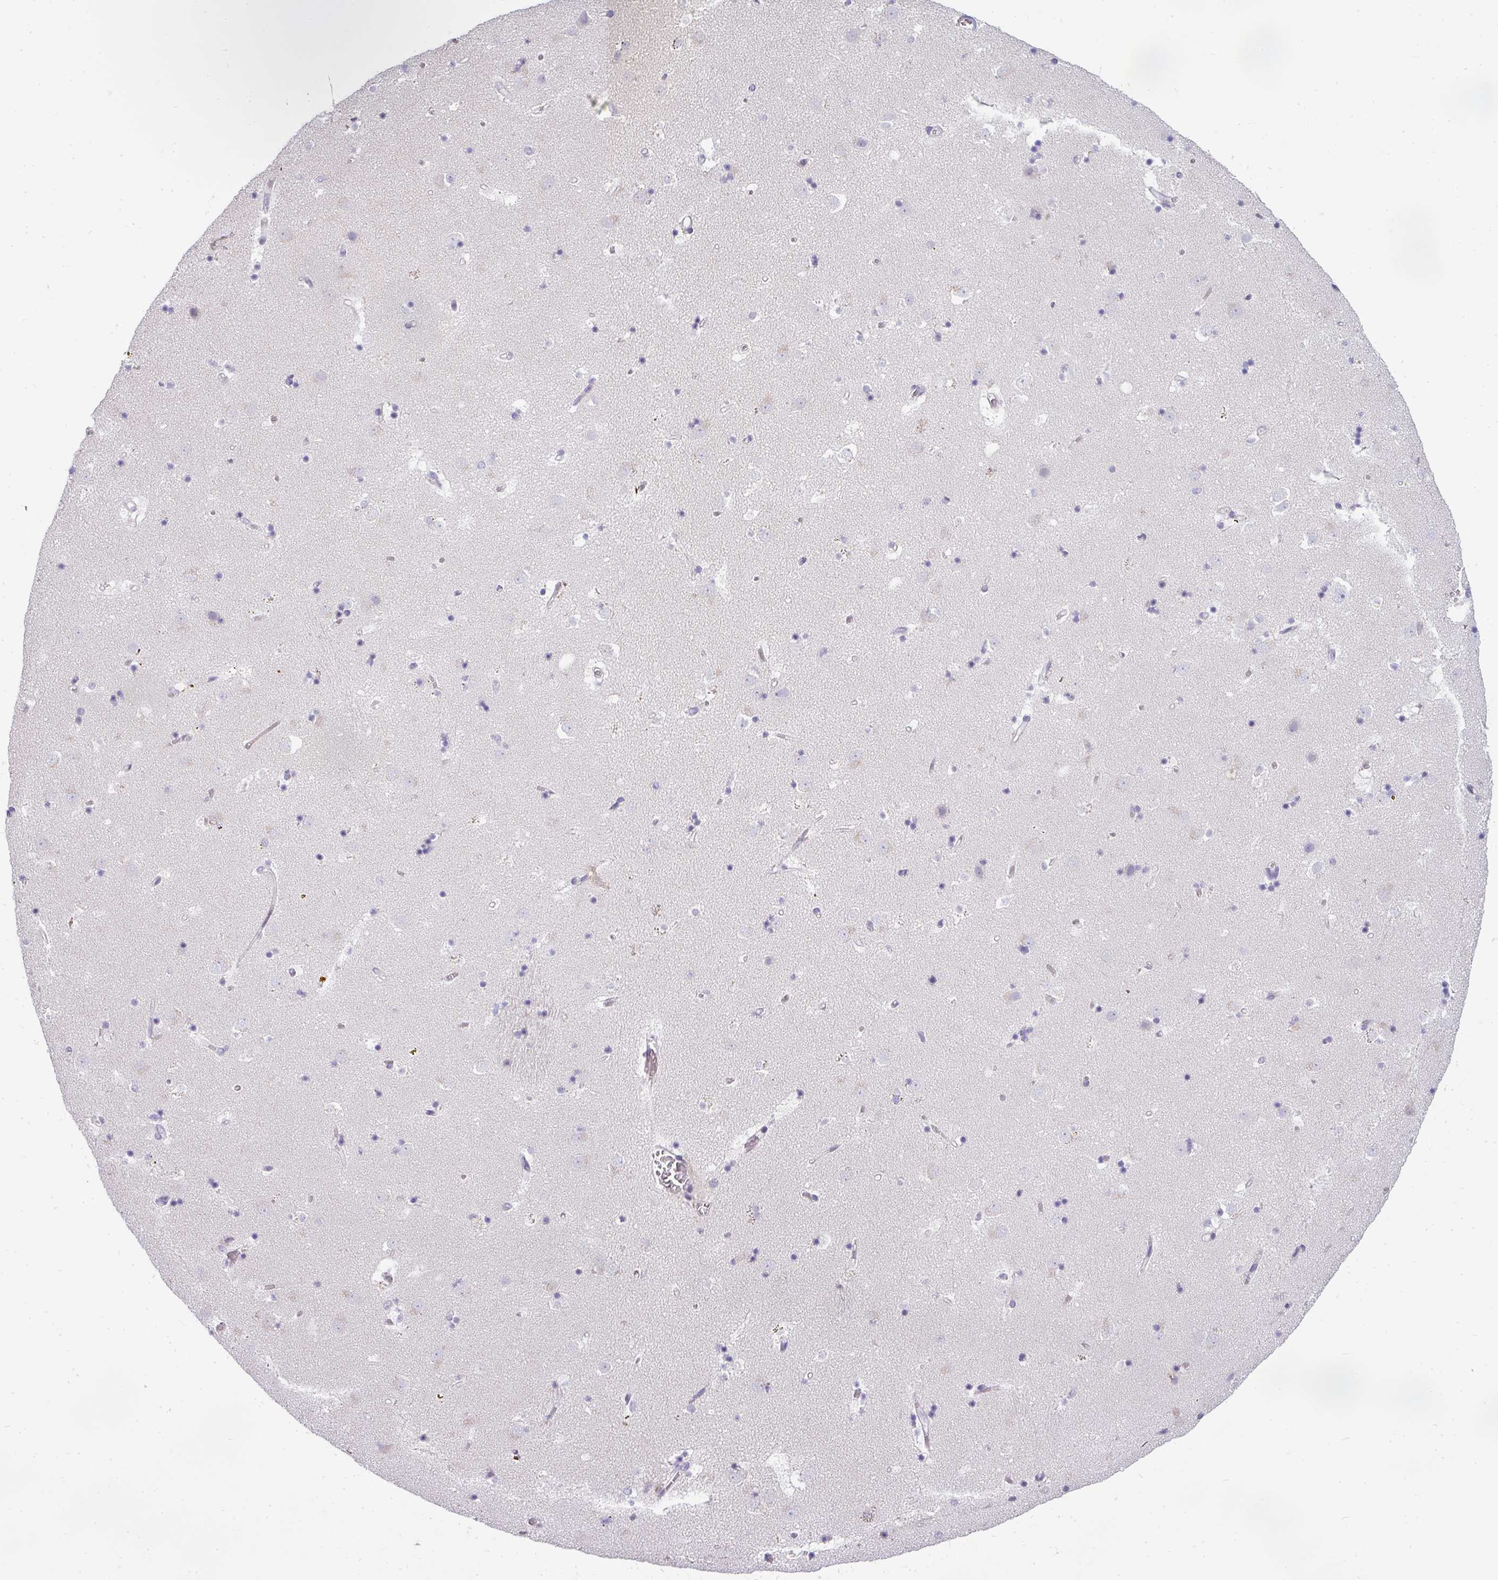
{"staining": {"intensity": "negative", "quantity": "none", "location": "none"}, "tissue": "caudate", "cell_type": "Glial cells", "image_type": "normal", "snomed": [{"axis": "morphology", "description": "Normal tissue, NOS"}, {"axis": "topography", "description": "Lateral ventricle wall"}], "caption": "A photomicrograph of caudate stained for a protein demonstrates no brown staining in glial cells. The staining was performed using DAB to visualize the protein expression in brown, while the nuclei were stained in blue with hematoxylin (Magnification: 20x).", "gene": "ASXL3", "patient": {"sex": "male", "age": 58}}